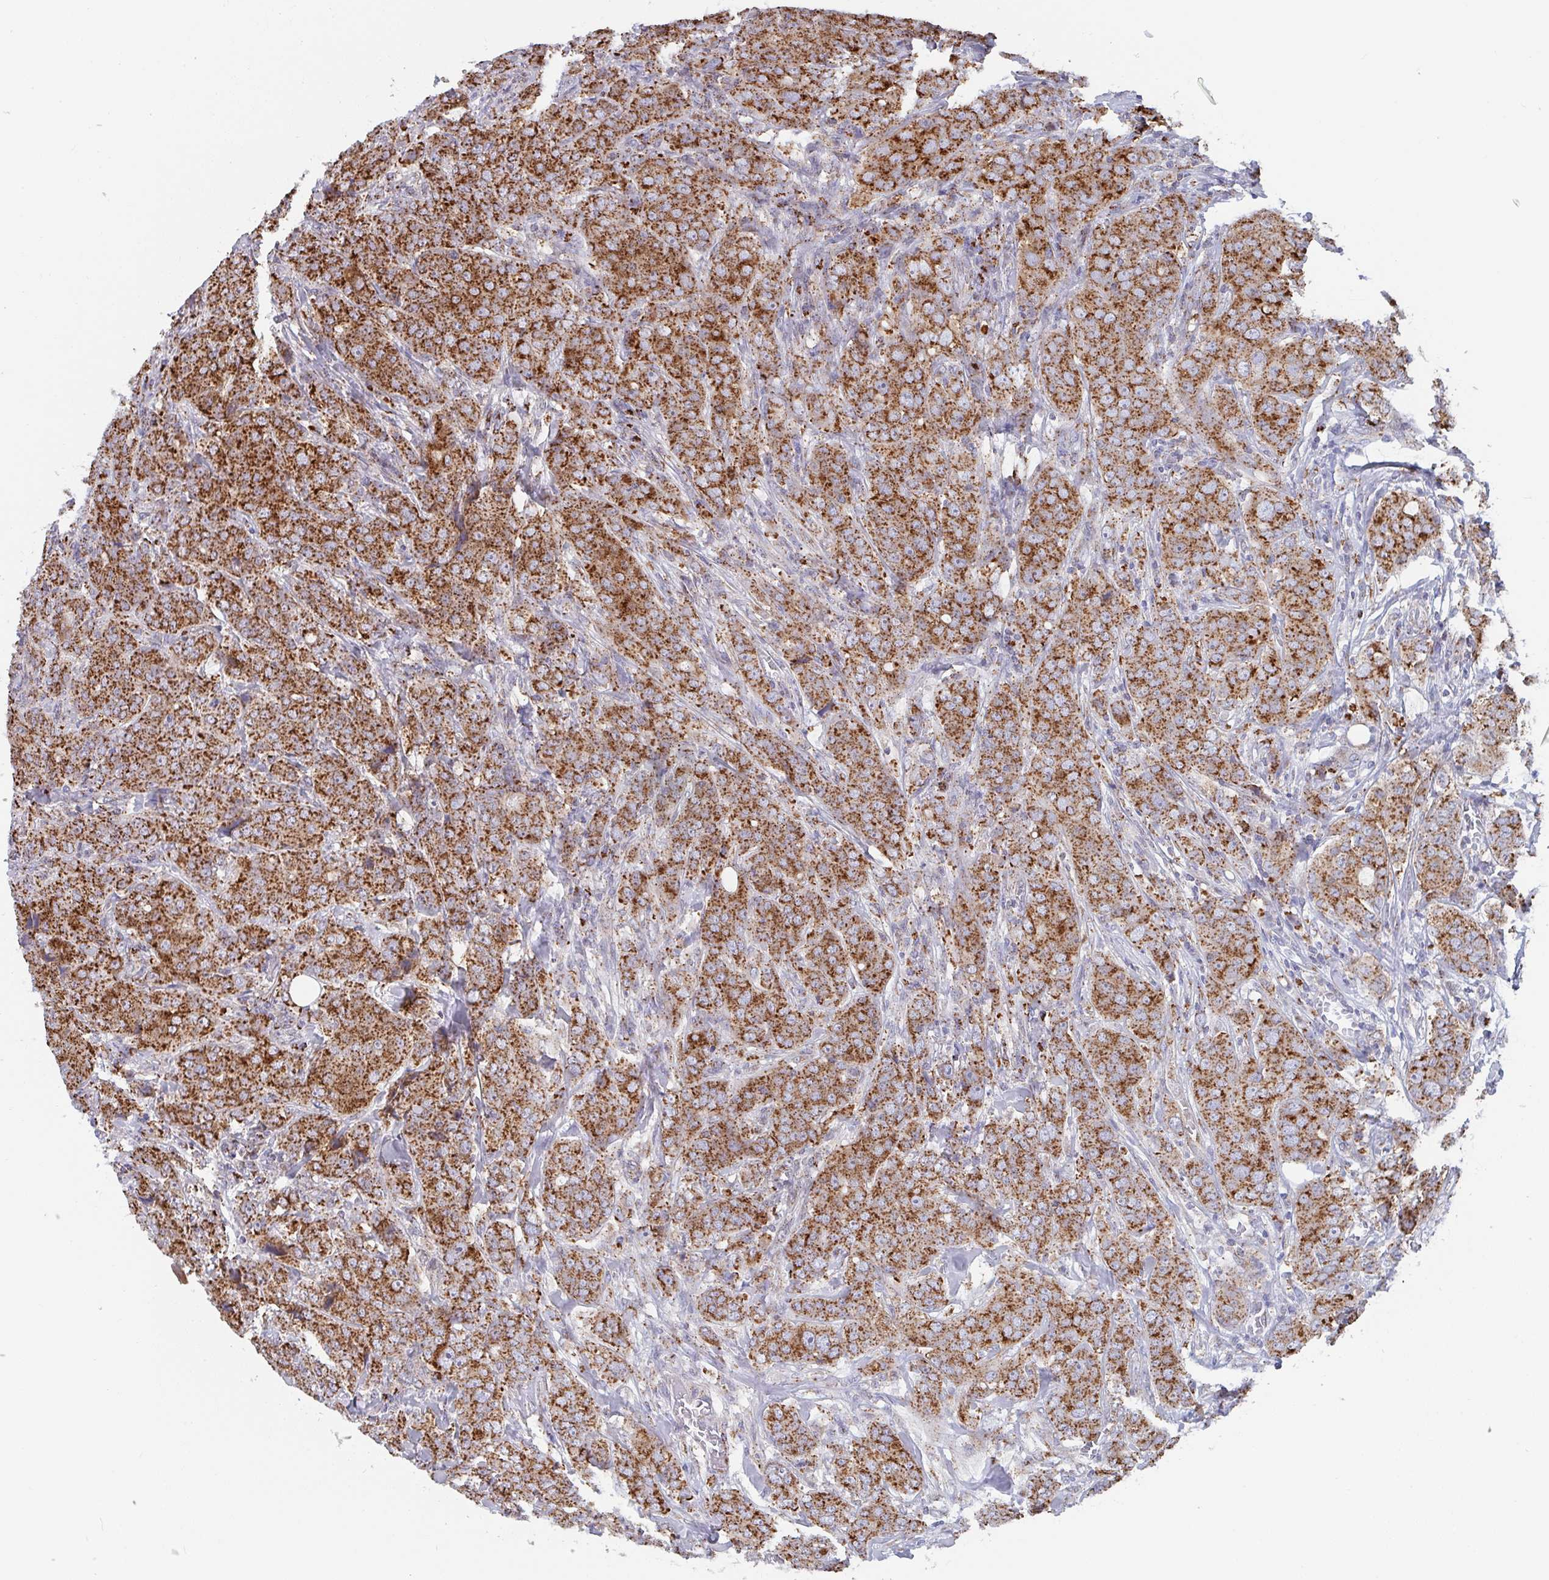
{"staining": {"intensity": "strong", "quantity": ">75%", "location": "cytoplasmic/membranous"}, "tissue": "breast cancer", "cell_type": "Tumor cells", "image_type": "cancer", "snomed": [{"axis": "morphology", "description": "Duct carcinoma"}, {"axis": "topography", "description": "Breast"}], "caption": "Breast cancer stained for a protein demonstrates strong cytoplasmic/membranous positivity in tumor cells.", "gene": "PROSER3", "patient": {"sex": "female", "age": 43}}